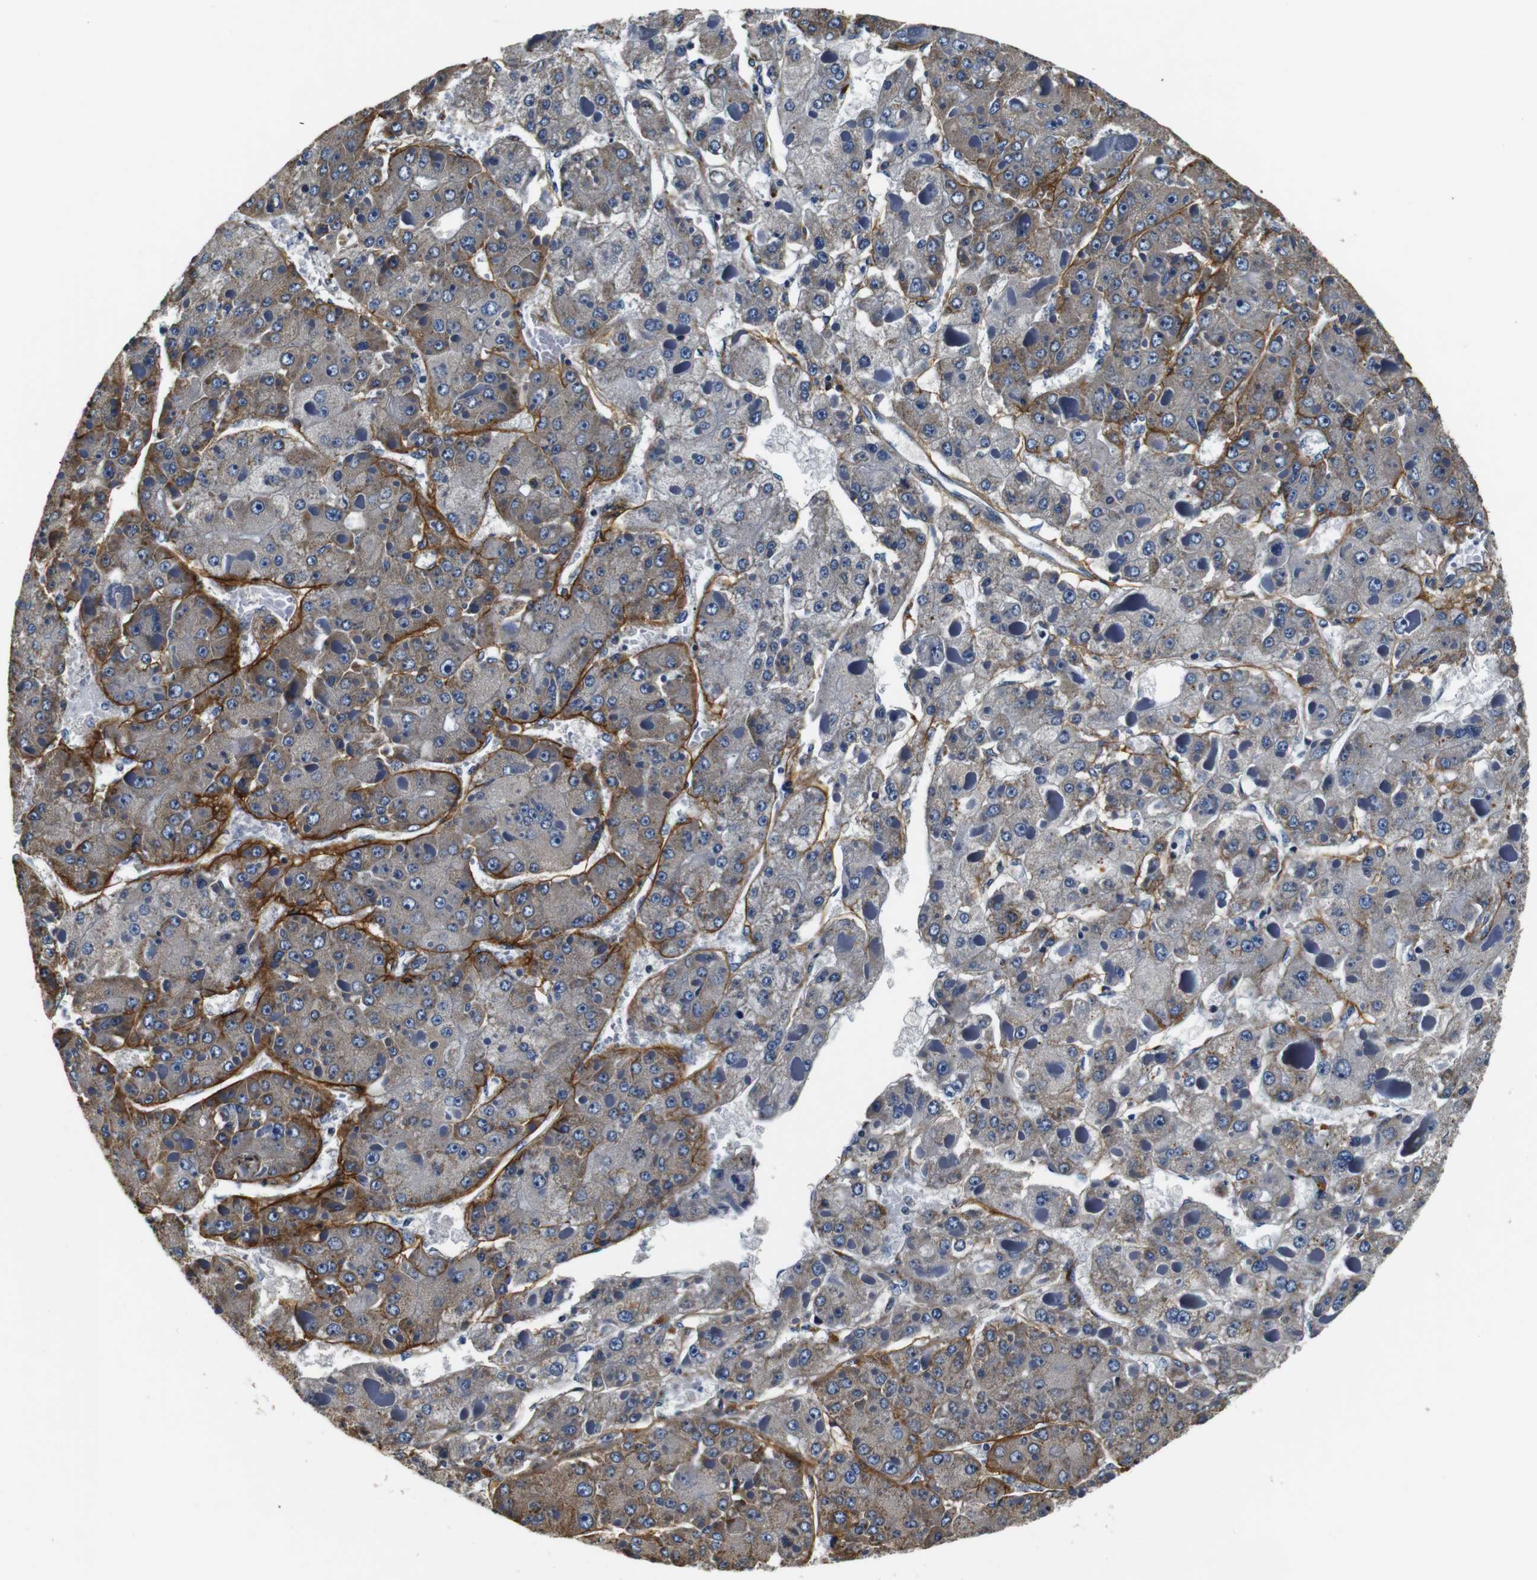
{"staining": {"intensity": "weak", "quantity": "<25%", "location": "cytoplasmic/membranous"}, "tissue": "liver cancer", "cell_type": "Tumor cells", "image_type": "cancer", "snomed": [{"axis": "morphology", "description": "Carcinoma, Hepatocellular, NOS"}, {"axis": "topography", "description": "Liver"}], "caption": "IHC histopathology image of neoplastic tissue: liver hepatocellular carcinoma stained with DAB exhibits no significant protein staining in tumor cells.", "gene": "COL1A1", "patient": {"sex": "female", "age": 73}}